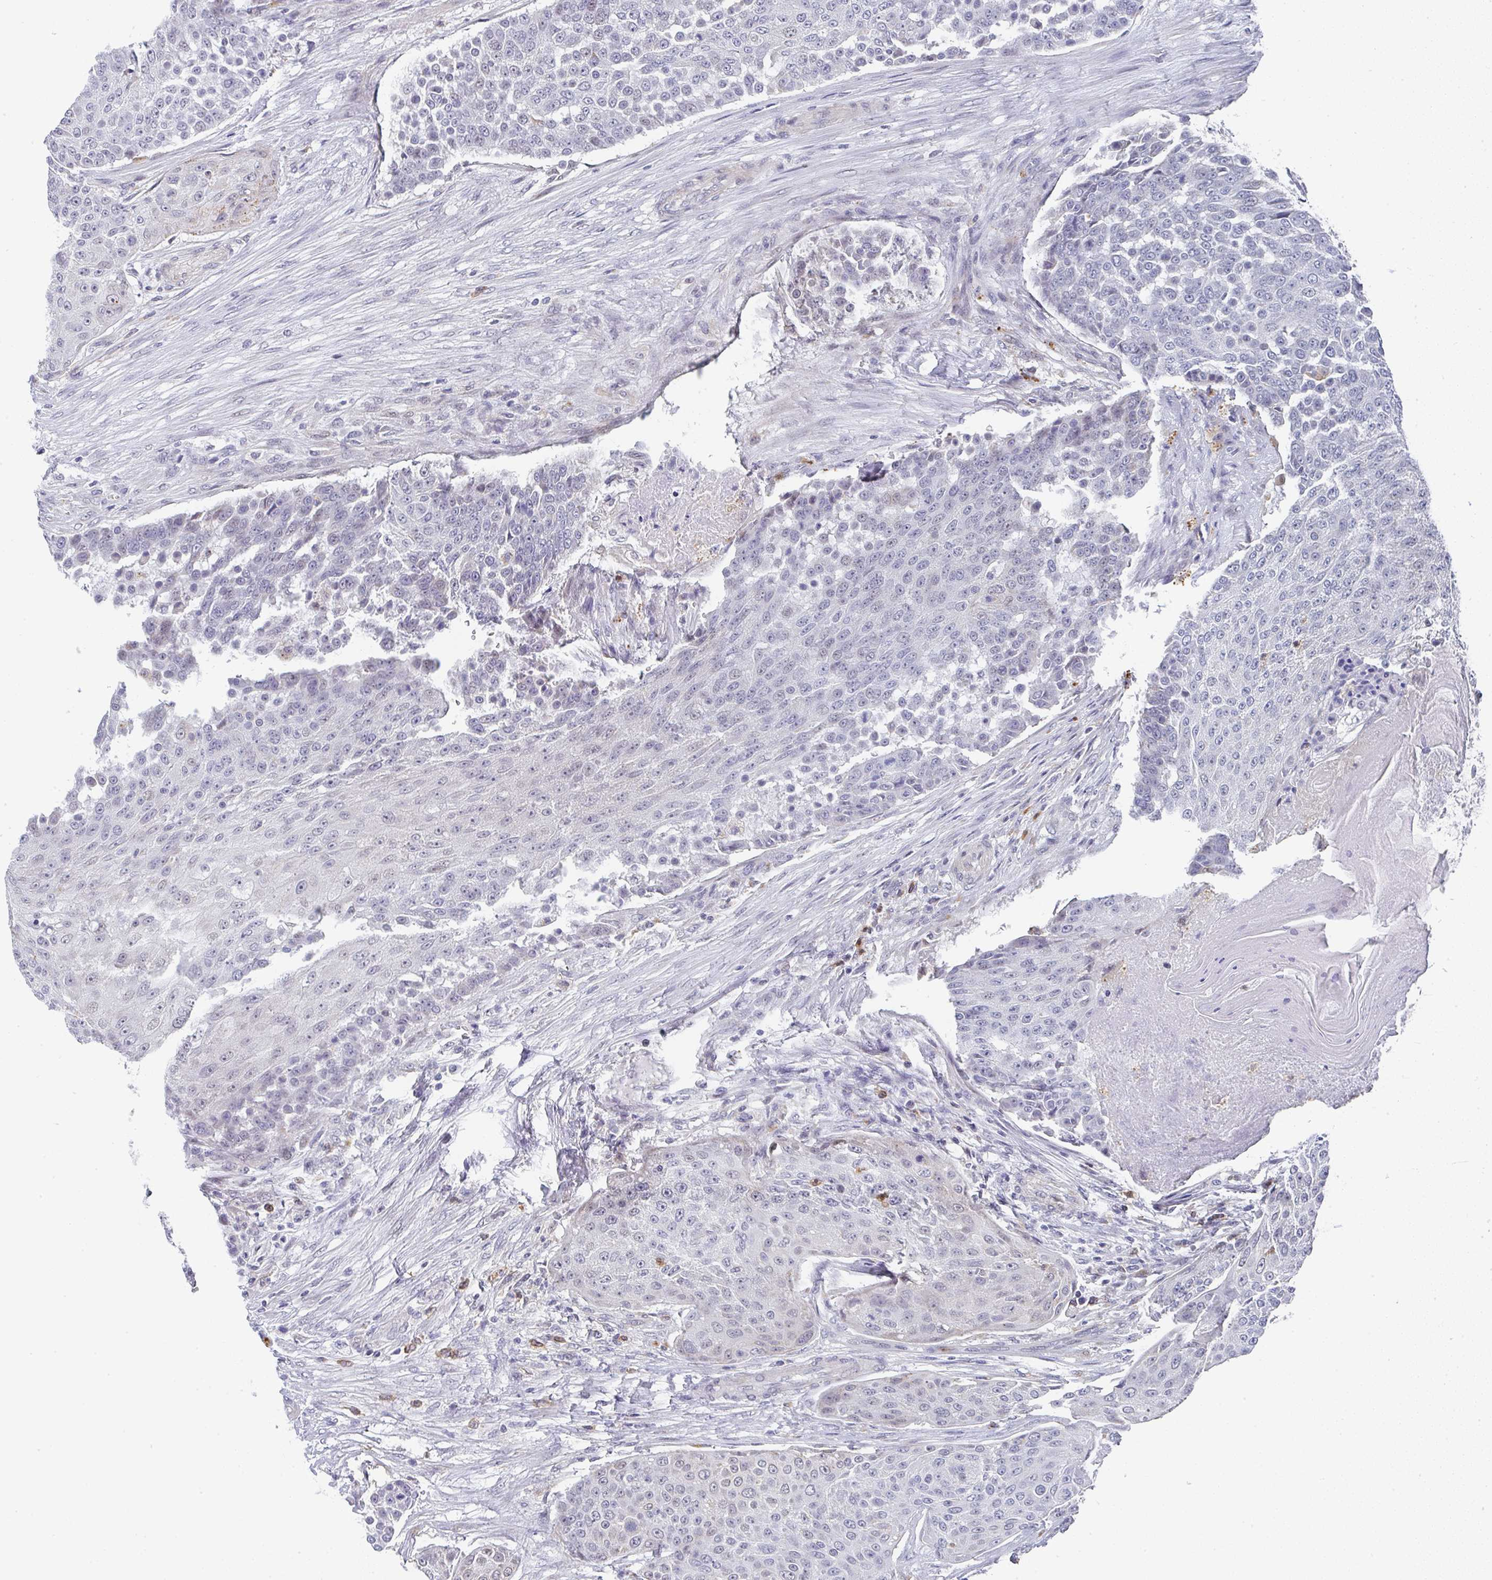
{"staining": {"intensity": "weak", "quantity": "<25%", "location": "nuclear"}, "tissue": "urothelial cancer", "cell_type": "Tumor cells", "image_type": "cancer", "snomed": [{"axis": "morphology", "description": "Urothelial carcinoma, High grade"}, {"axis": "topography", "description": "Urinary bladder"}], "caption": "Histopathology image shows no protein expression in tumor cells of urothelial cancer tissue.", "gene": "NCF1", "patient": {"sex": "female", "age": 63}}